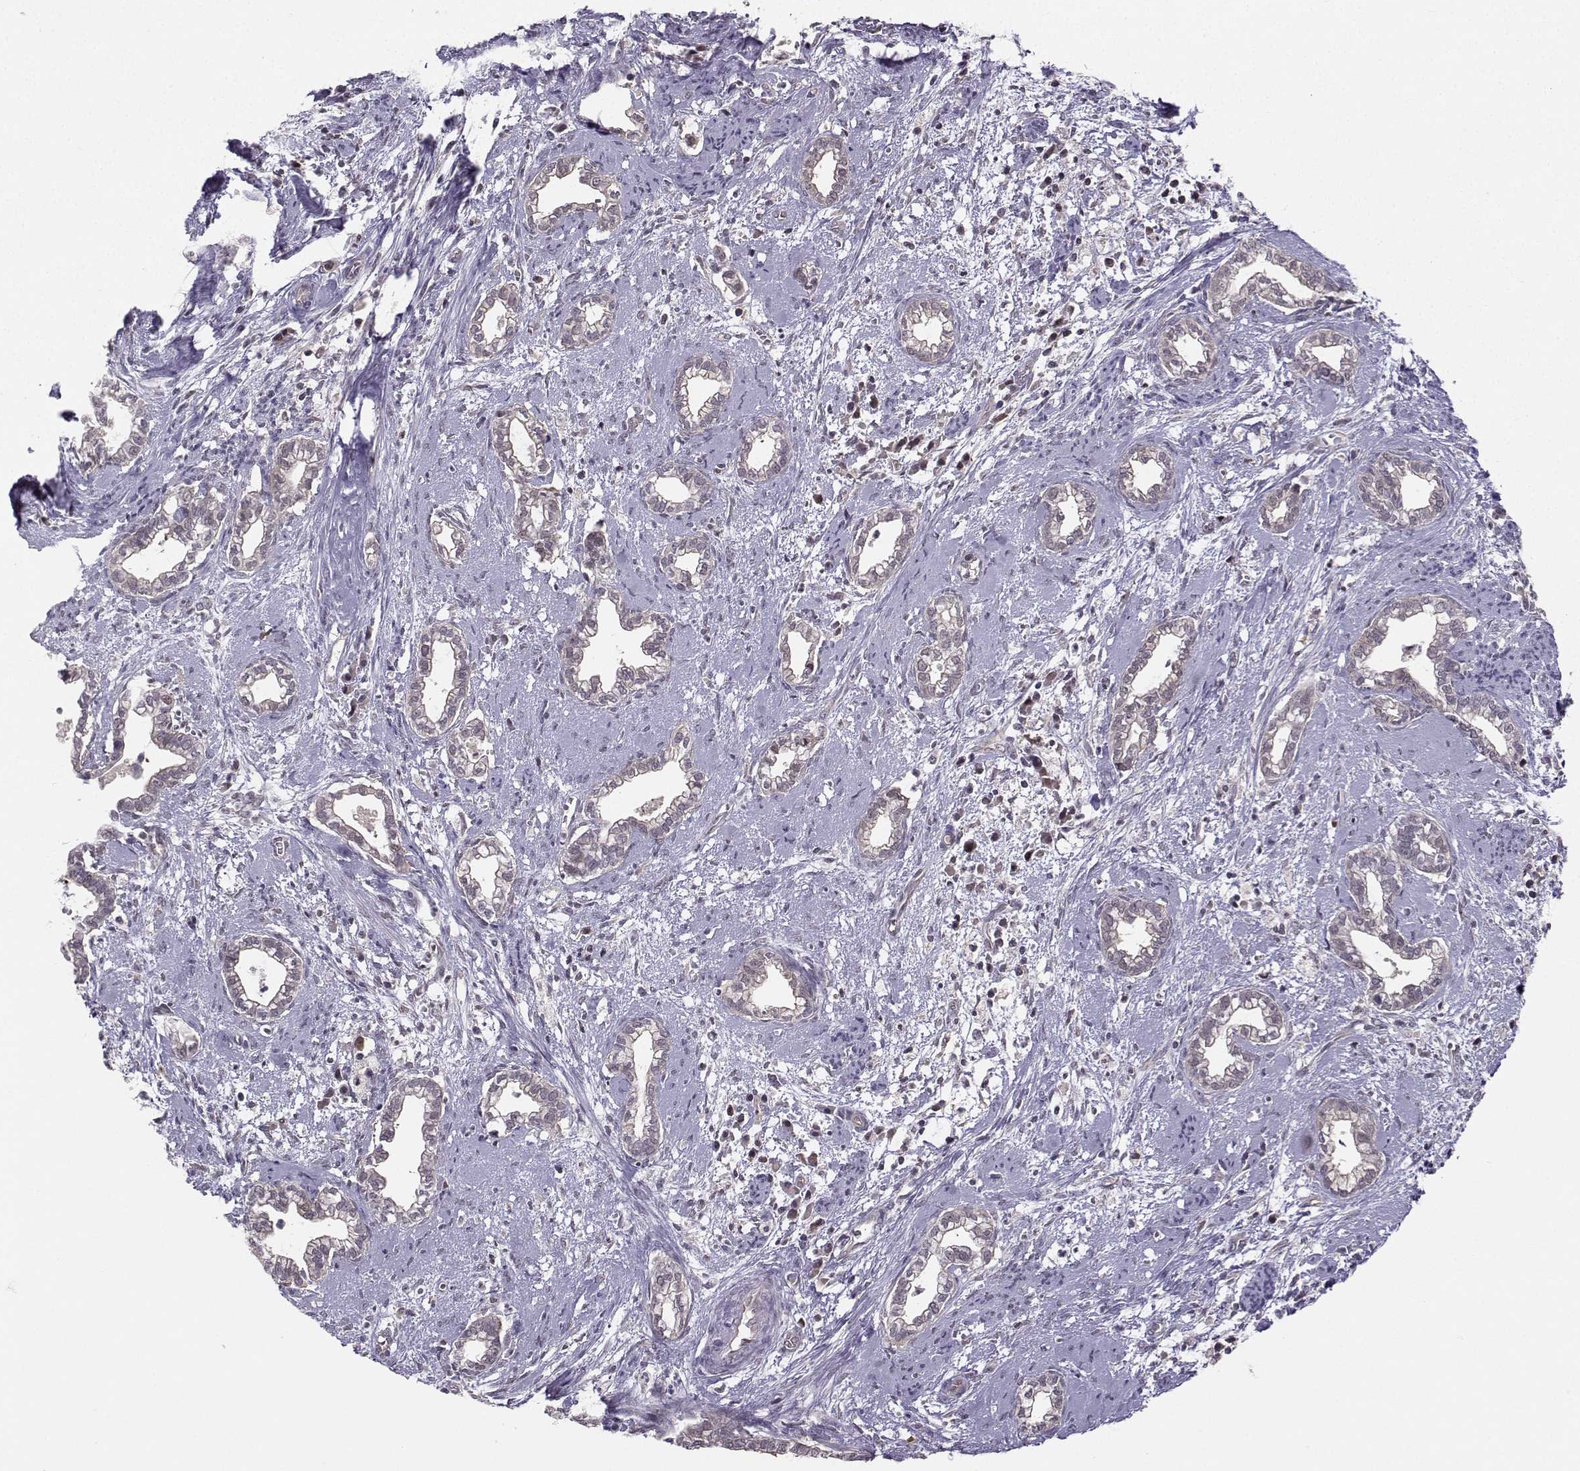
{"staining": {"intensity": "negative", "quantity": "none", "location": "none"}, "tissue": "cervical cancer", "cell_type": "Tumor cells", "image_type": "cancer", "snomed": [{"axis": "morphology", "description": "Adenocarcinoma, NOS"}, {"axis": "topography", "description": "Cervix"}], "caption": "A high-resolution micrograph shows IHC staining of cervical cancer, which demonstrates no significant positivity in tumor cells. Nuclei are stained in blue.", "gene": "PKP2", "patient": {"sex": "female", "age": 62}}